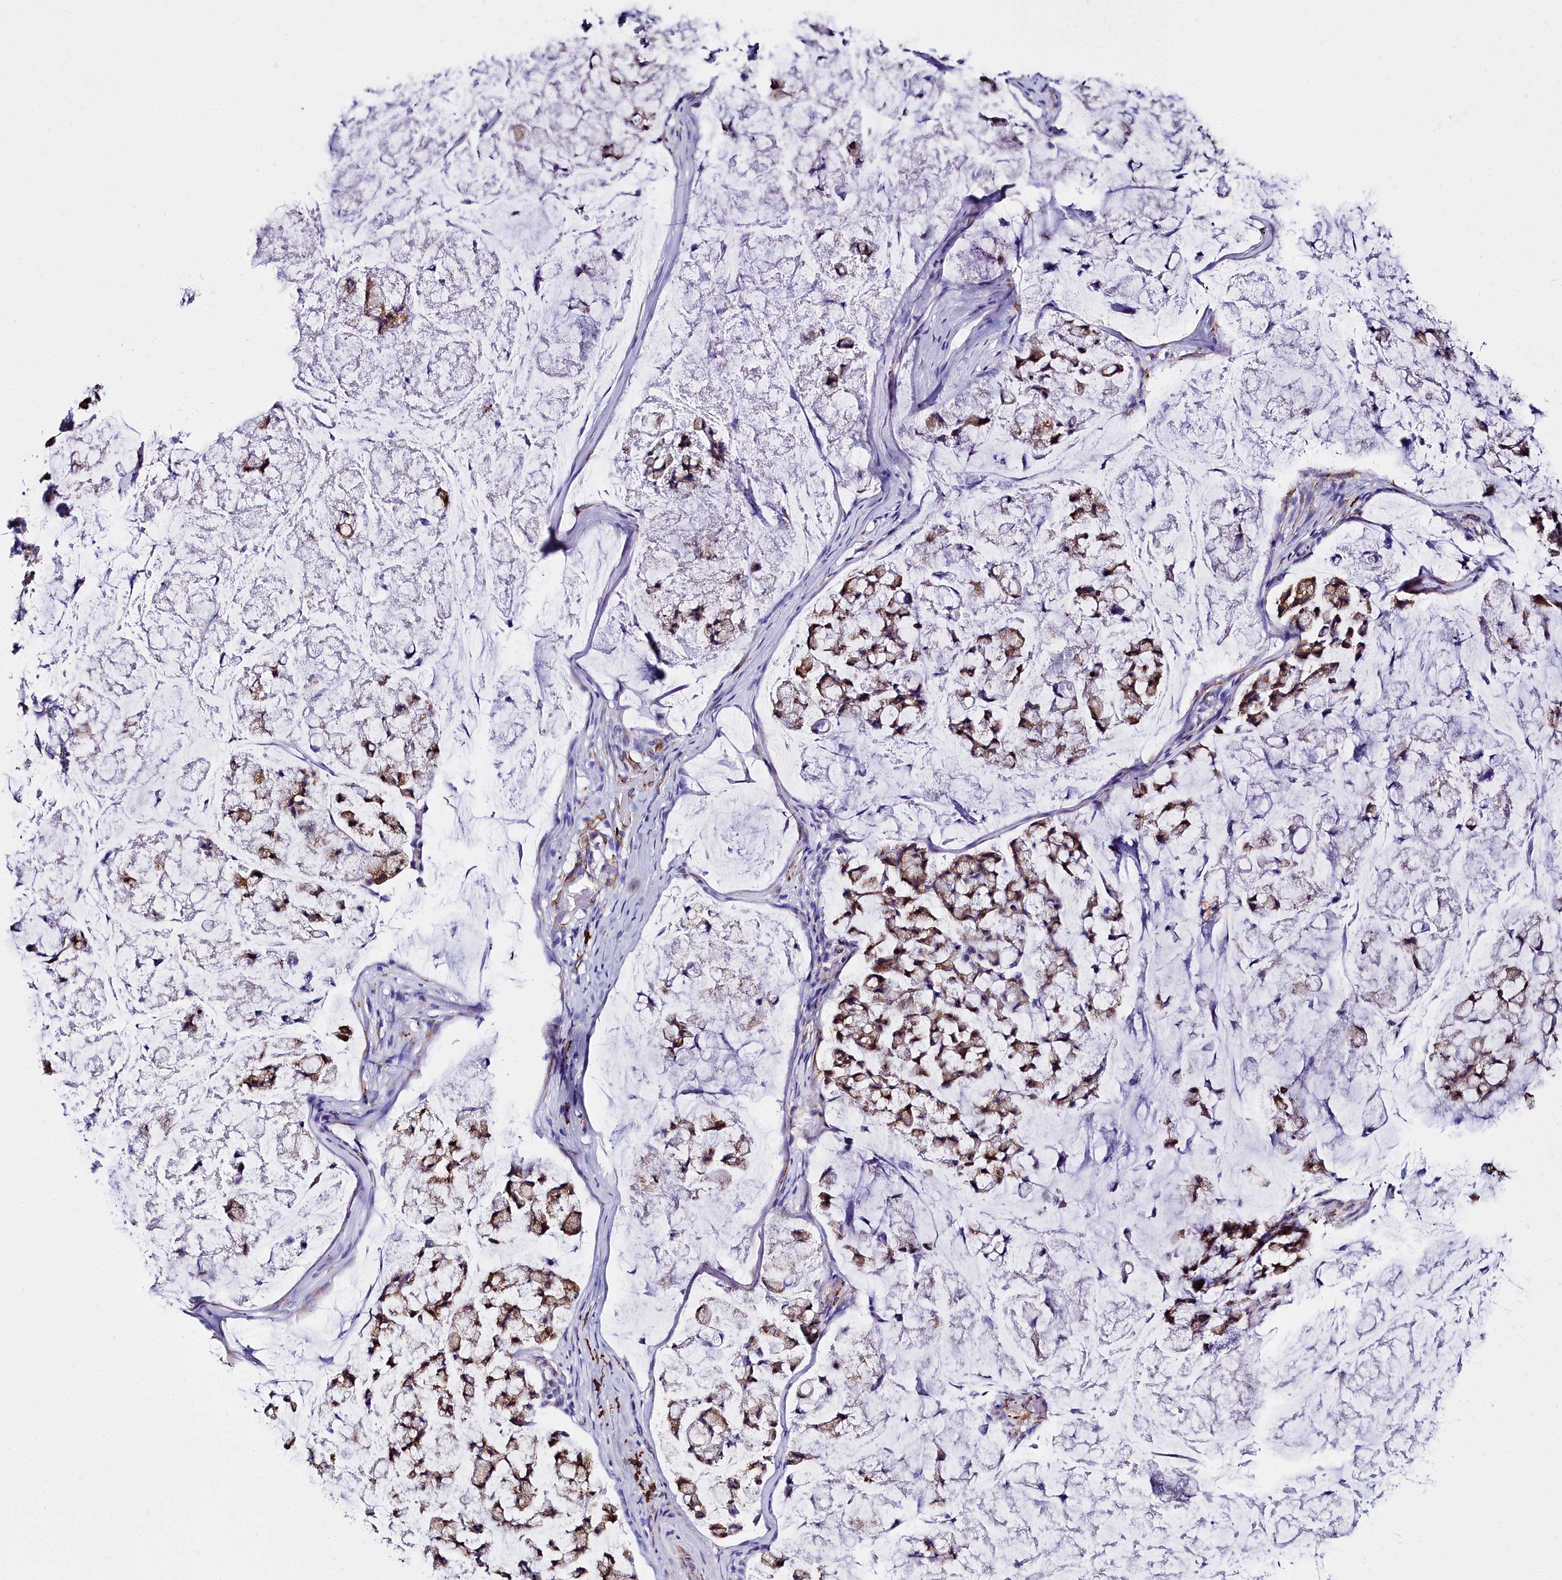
{"staining": {"intensity": "moderate", "quantity": "25%-75%", "location": "cytoplasmic/membranous"}, "tissue": "stomach cancer", "cell_type": "Tumor cells", "image_type": "cancer", "snomed": [{"axis": "morphology", "description": "Adenocarcinoma, NOS"}, {"axis": "topography", "description": "Stomach, lower"}], "caption": "Protein expression analysis of human stomach cancer (adenocarcinoma) reveals moderate cytoplasmic/membranous expression in approximately 25%-75% of tumor cells.", "gene": "TXNDC5", "patient": {"sex": "male", "age": 67}}